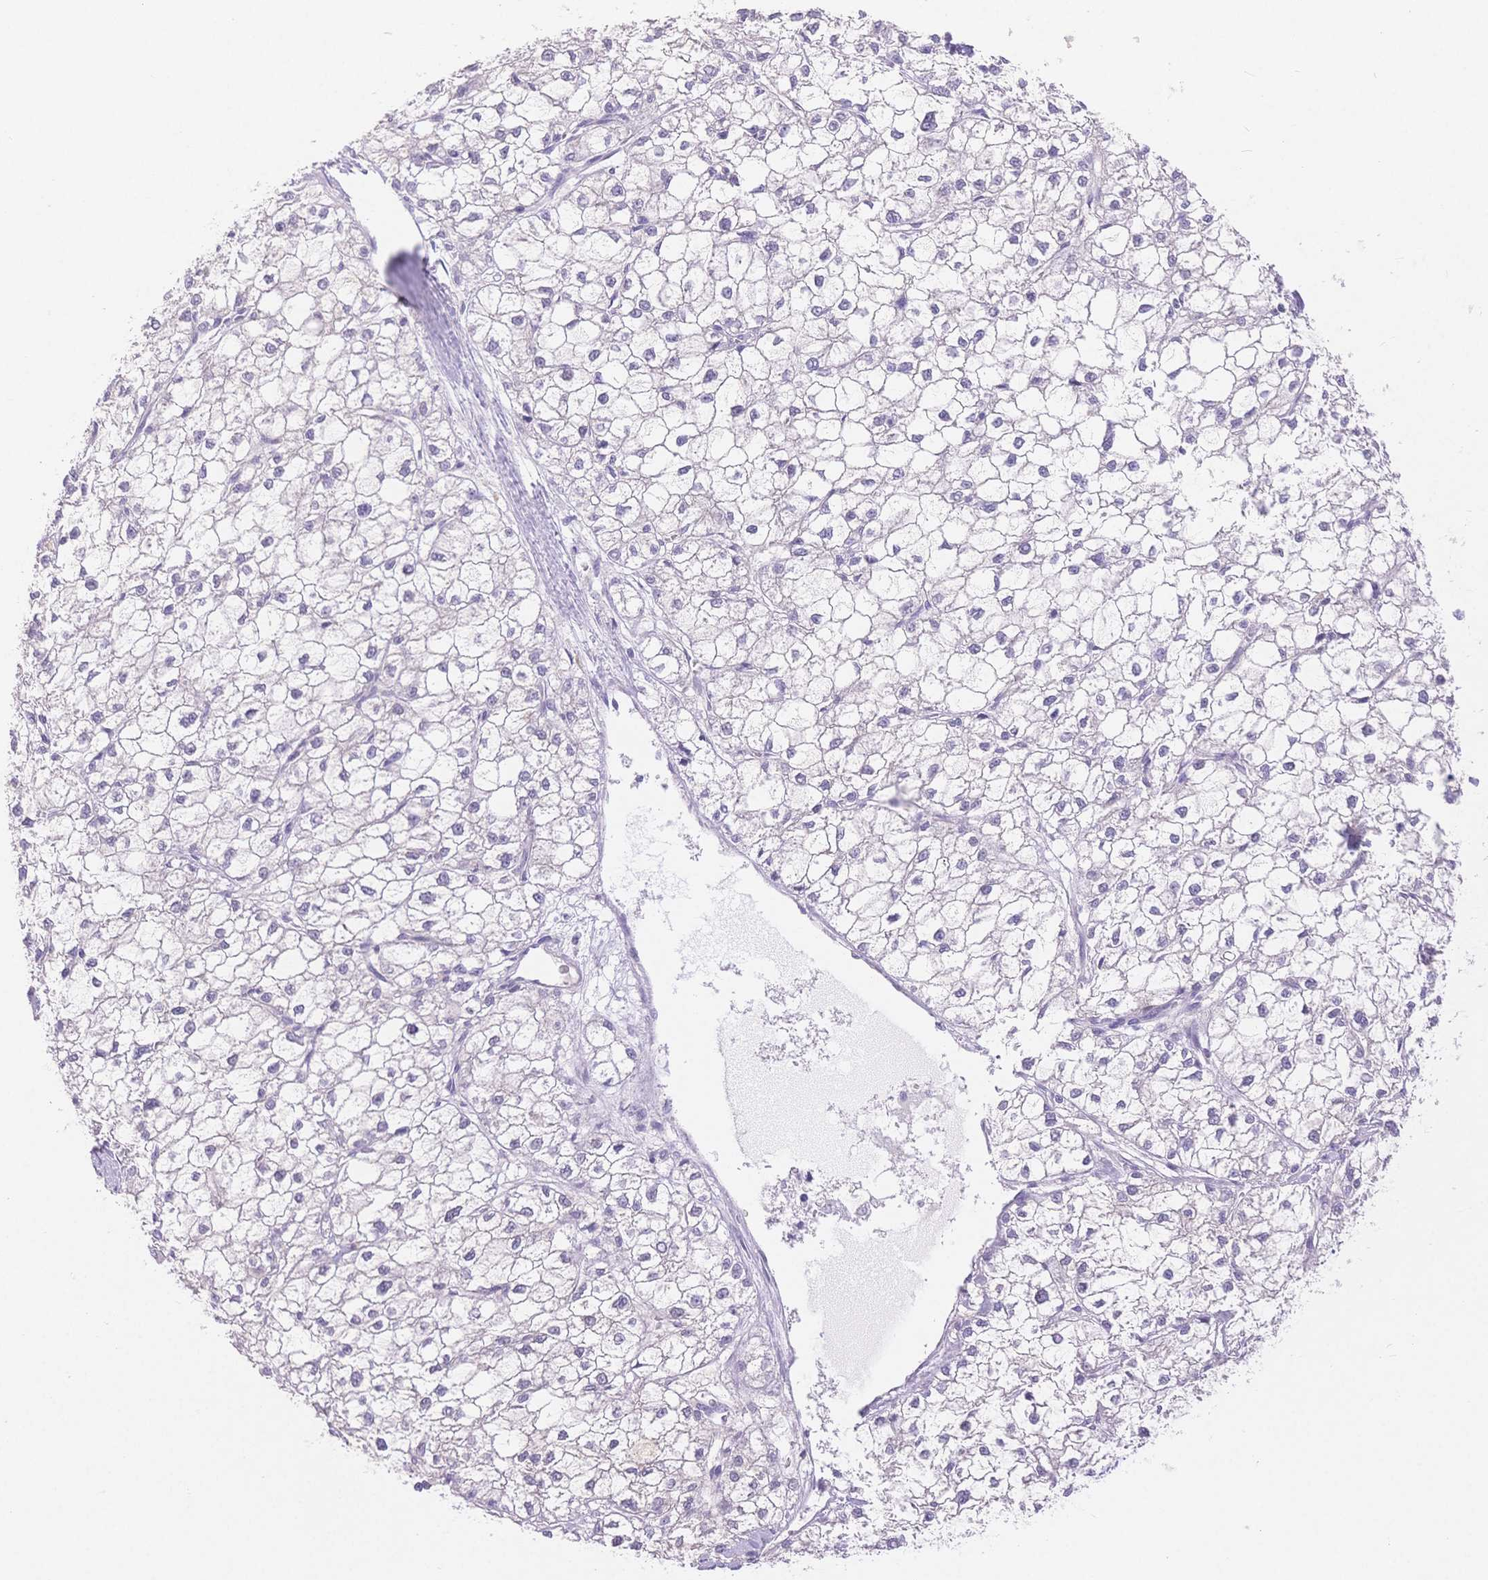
{"staining": {"intensity": "negative", "quantity": "none", "location": "none"}, "tissue": "liver cancer", "cell_type": "Tumor cells", "image_type": "cancer", "snomed": [{"axis": "morphology", "description": "Carcinoma, Hepatocellular, NOS"}, {"axis": "topography", "description": "Liver"}], "caption": "This is a histopathology image of immunohistochemistry (IHC) staining of liver cancer, which shows no positivity in tumor cells.", "gene": "MYOM1", "patient": {"sex": "female", "age": 43}}